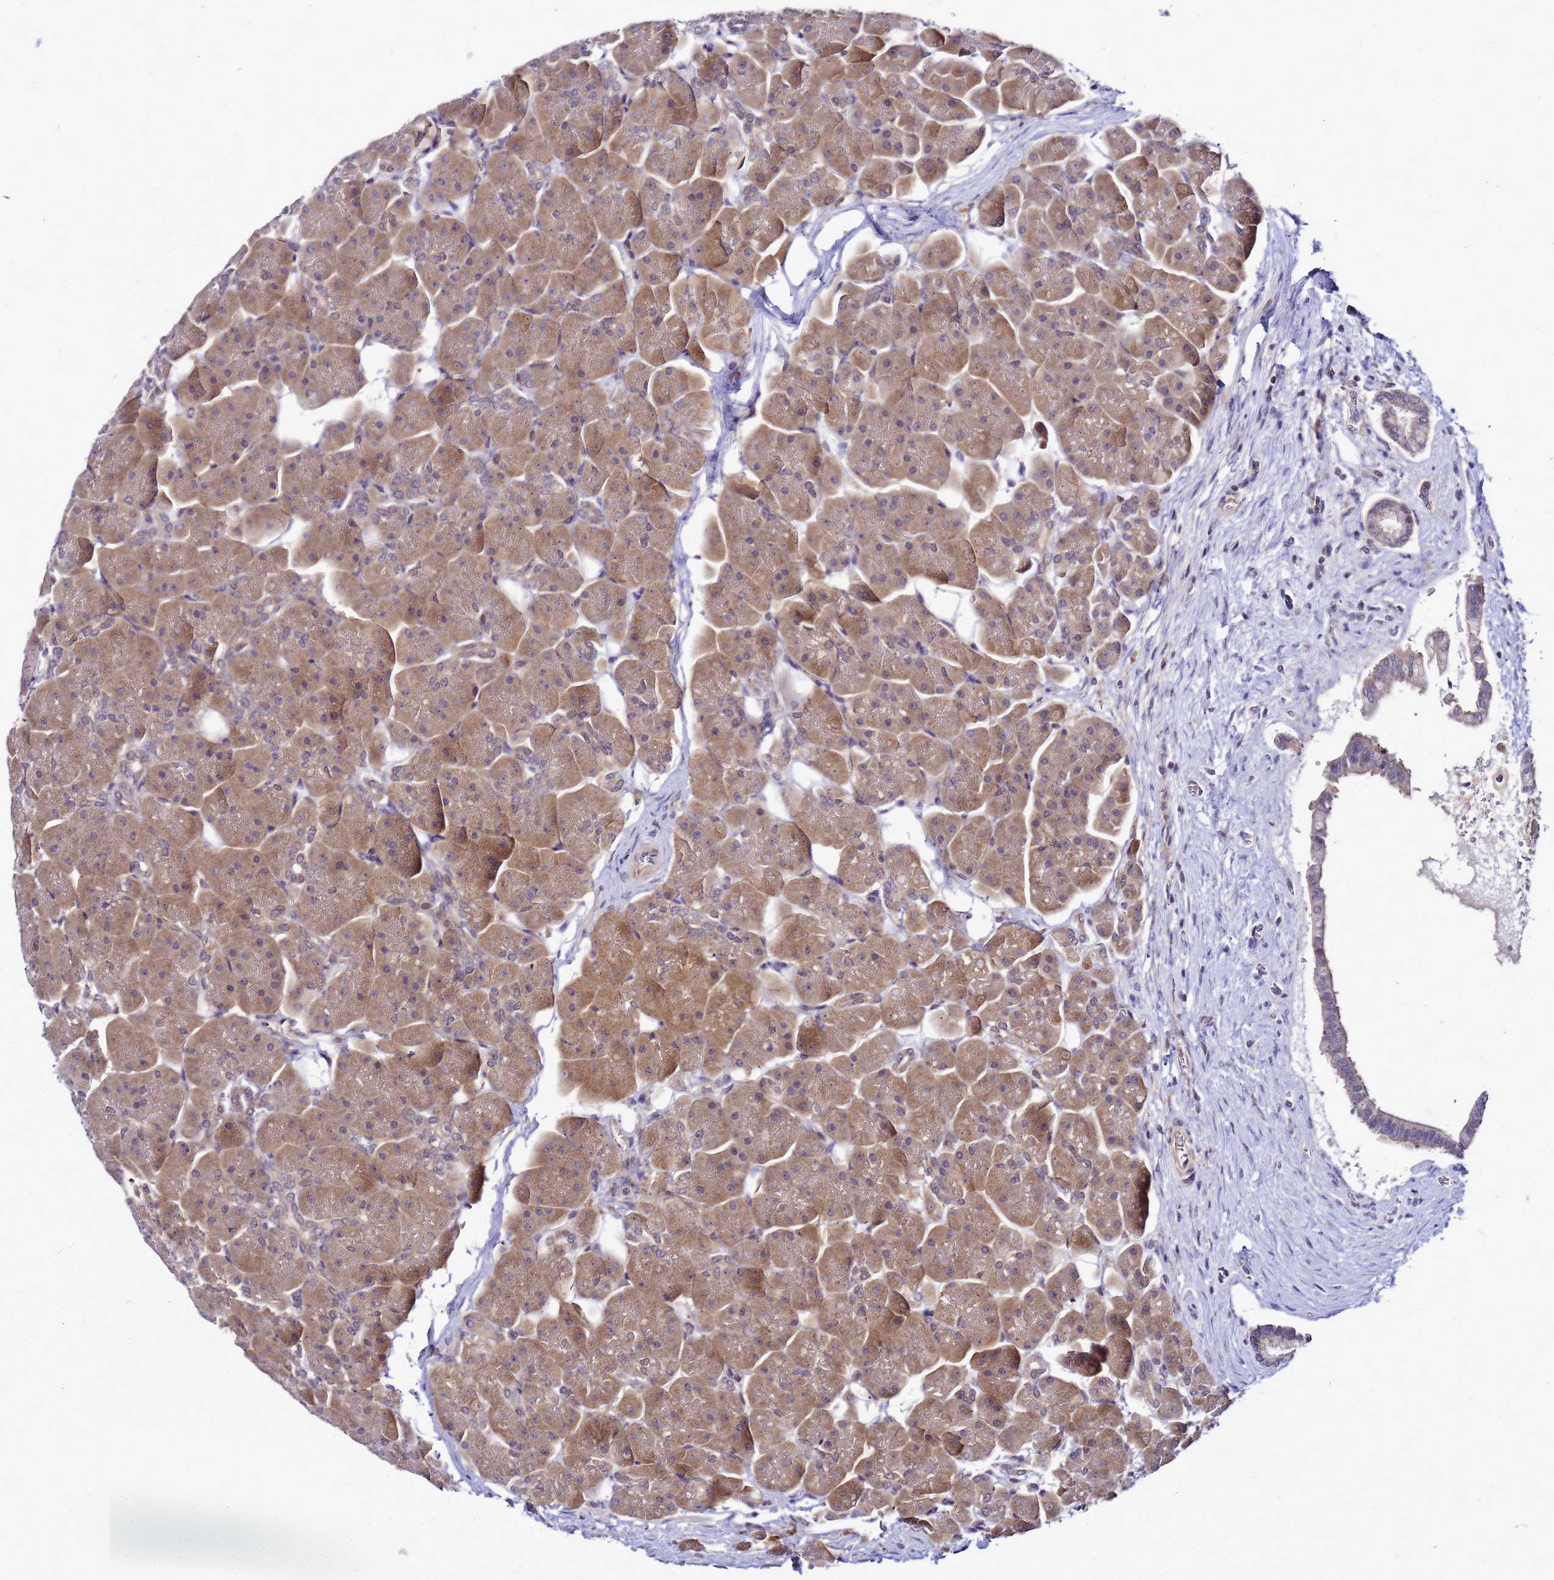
{"staining": {"intensity": "moderate", "quantity": ">75%", "location": "cytoplasmic/membranous"}, "tissue": "pancreas", "cell_type": "Exocrine glandular cells", "image_type": "normal", "snomed": [{"axis": "morphology", "description": "Normal tissue, NOS"}, {"axis": "topography", "description": "Pancreas"}], "caption": "The photomicrograph displays staining of benign pancreas, revealing moderate cytoplasmic/membranous protein expression (brown color) within exocrine glandular cells.", "gene": "SAT1", "patient": {"sex": "male", "age": 66}}